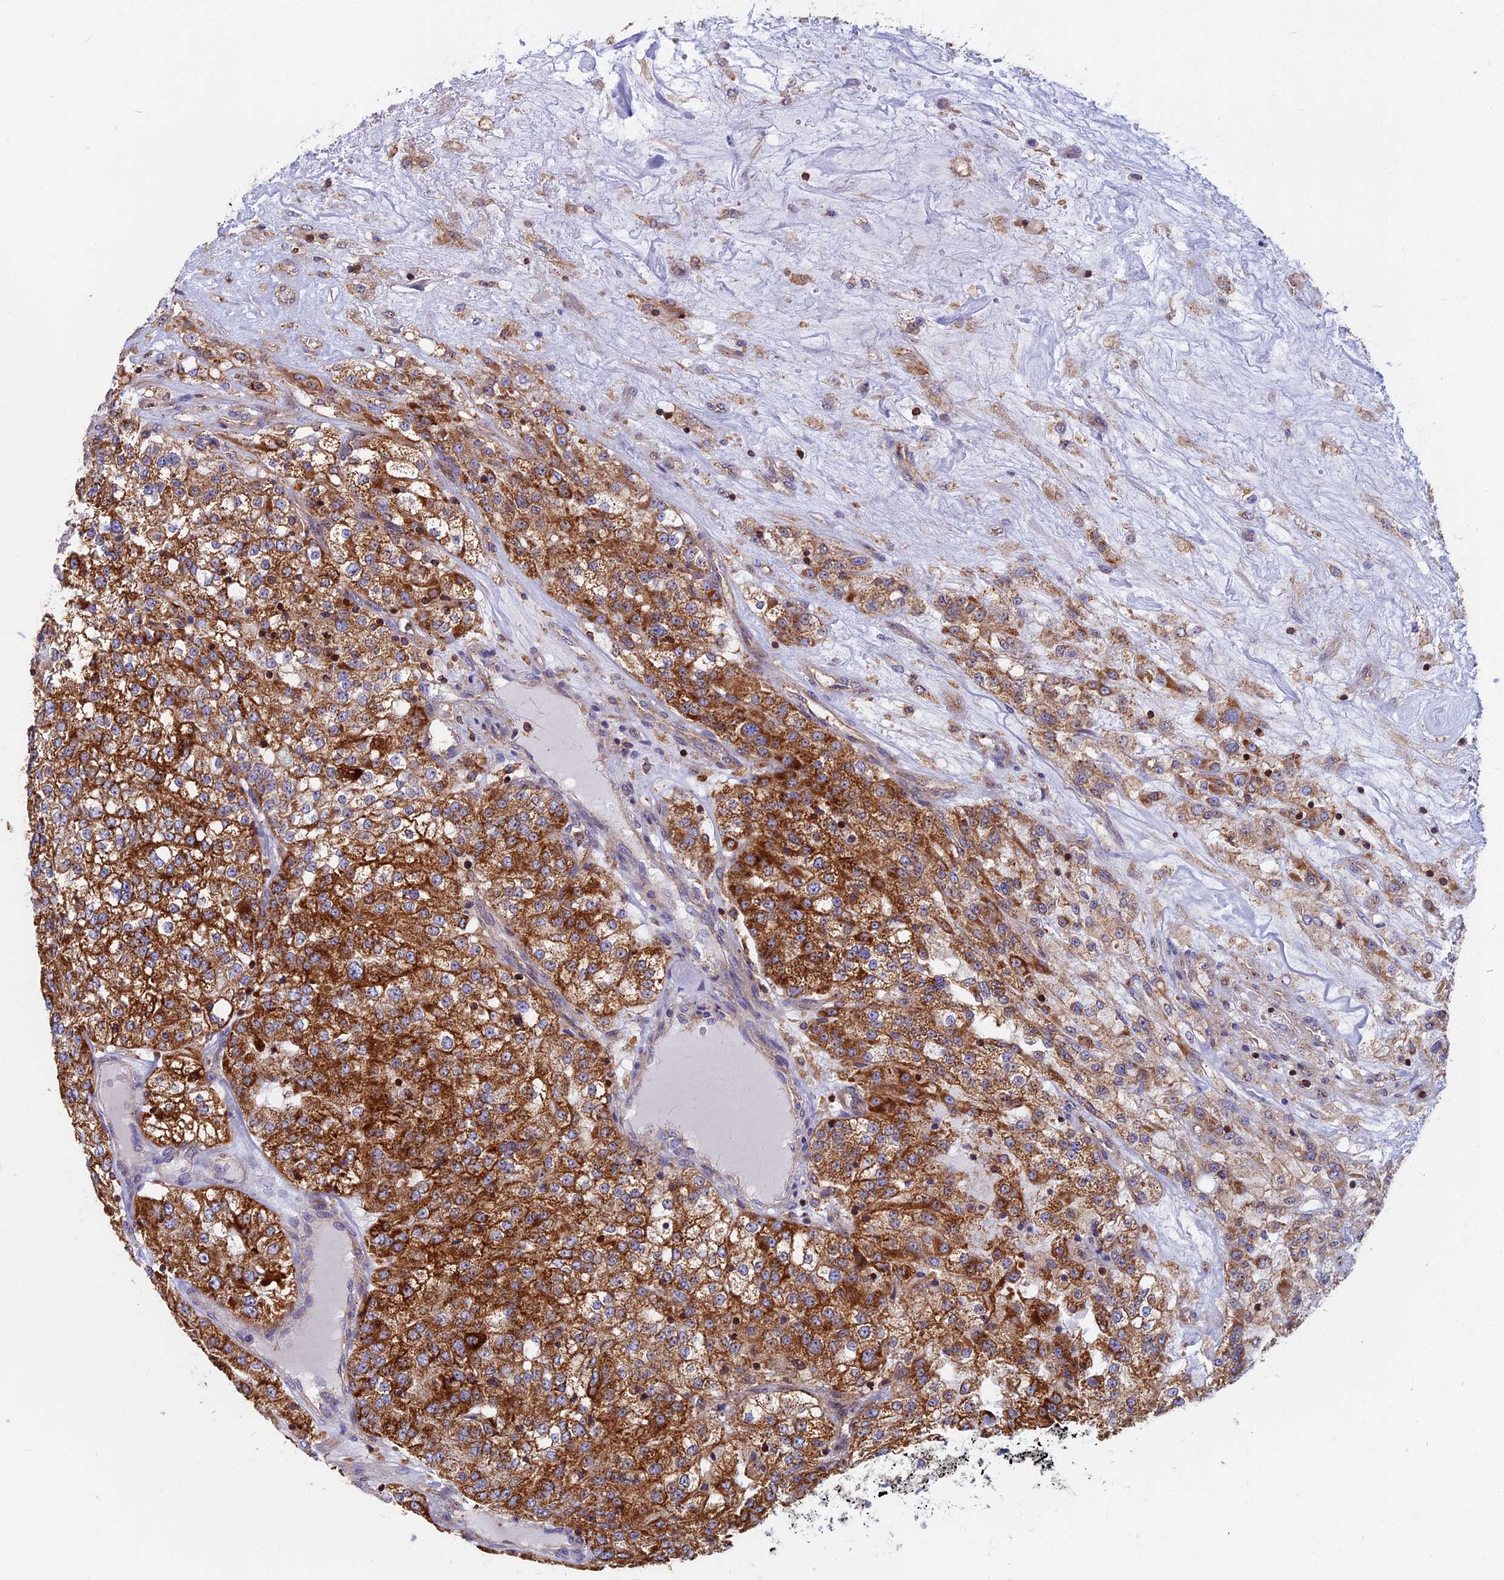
{"staining": {"intensity": "strong", "quantity": ">75%", "location": "cytoplasmic/membranous"}, "tissue": "renal cancer", "cell_type": "Tumor cells", "image_type": "cancer", "snomed": [{"axis": "morphology", "description": "Adenocarcinoma, NOS"}, {"axis": "topography", "description": "Kidney"}], "caption": "A histopathology image showing strong cytoplasmic/membranous positivity in approximately >75% of tumor cells in renal adenocarcinoma, as visualized by brown immunohistochemical staining.", "gene": "HSD17B8", "patient": {"sex": "female", "age": 63}}